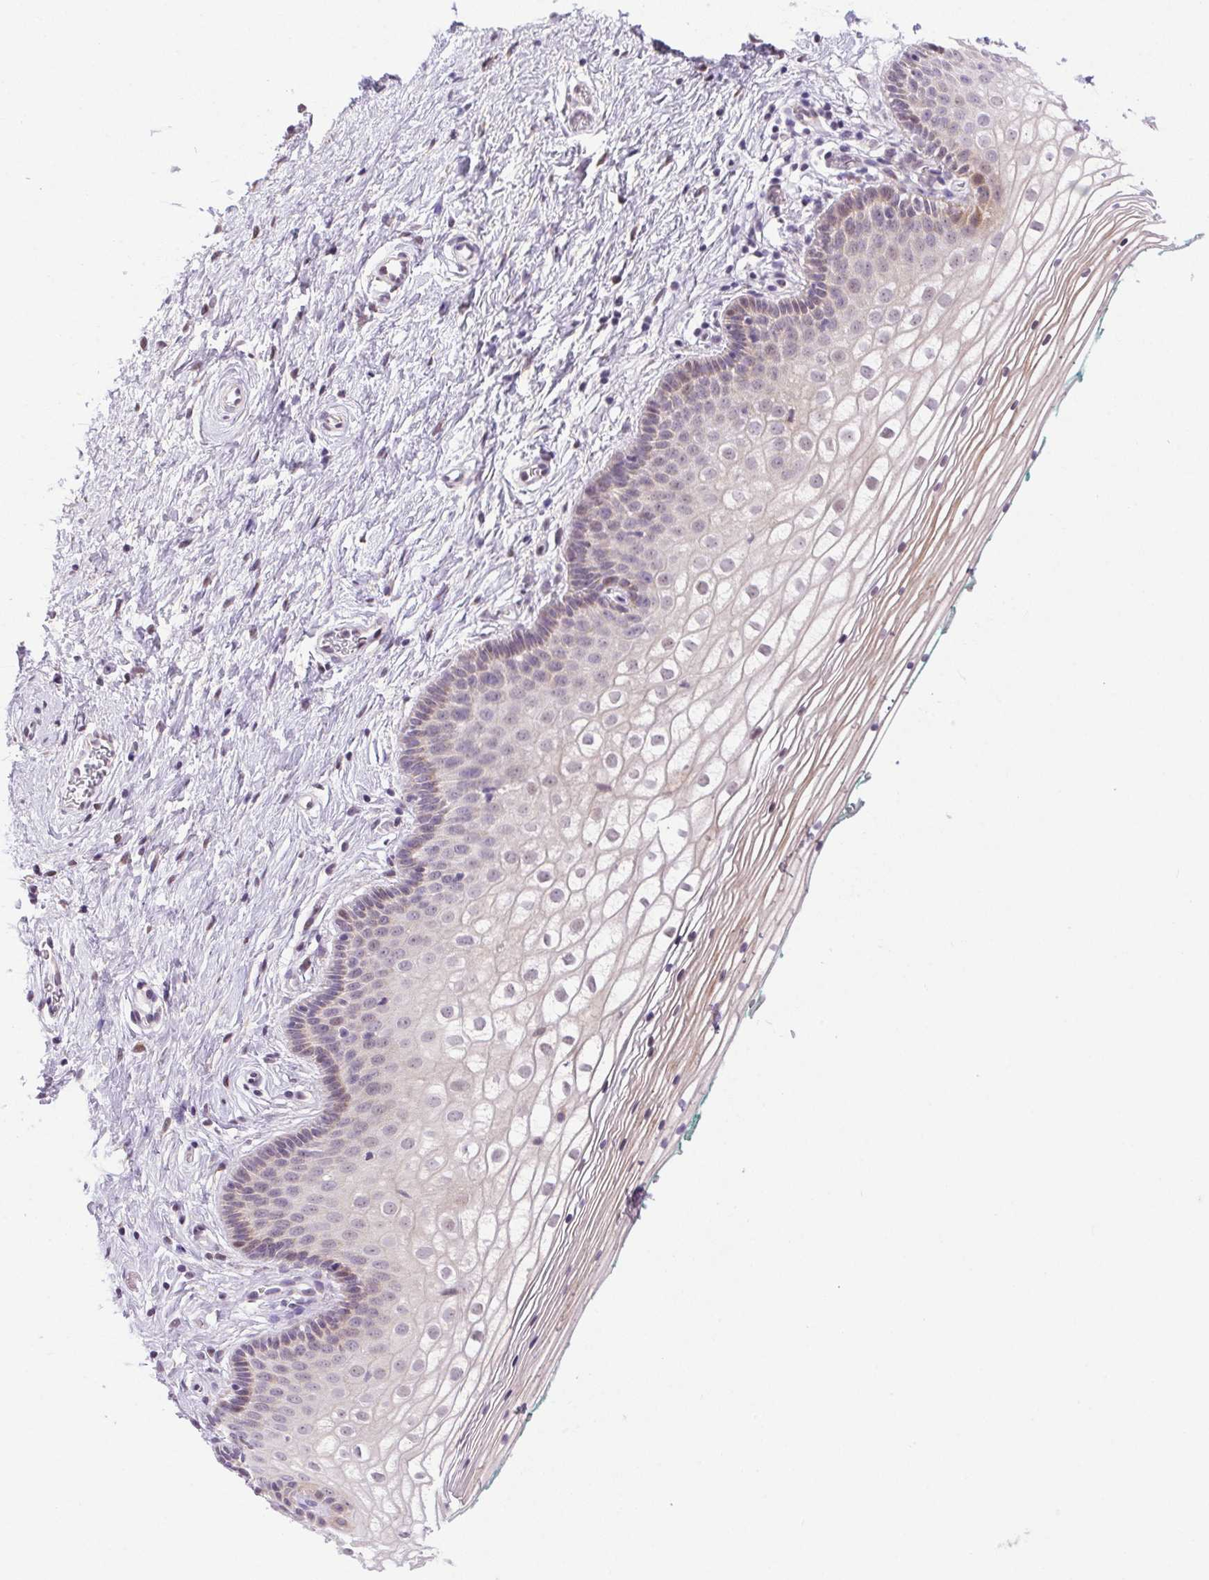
{"staining": {"intensity": "negative", "quantity": "none", "location": "none"}, "tissue": "vagina", "cell_type": "Squamous epithelial cells", "image_type": "normal", "snomed": [{"axis": "morphology", "description": "Normal tissue, NOS"}, {"axis": "topography", "description": "Vagina"}], "caption": "IHC micrograph of normal vagina: human vagina stained with DAB reveals no significant protein expression in squamous epithelial cells. (DAB (3,3'-diaminobenzidine) immunohistochemistry visualized using brightfield microscopy, high magnification).", "gene": "LRRTM1", "patient": {"sex": "female", "age": 36}}